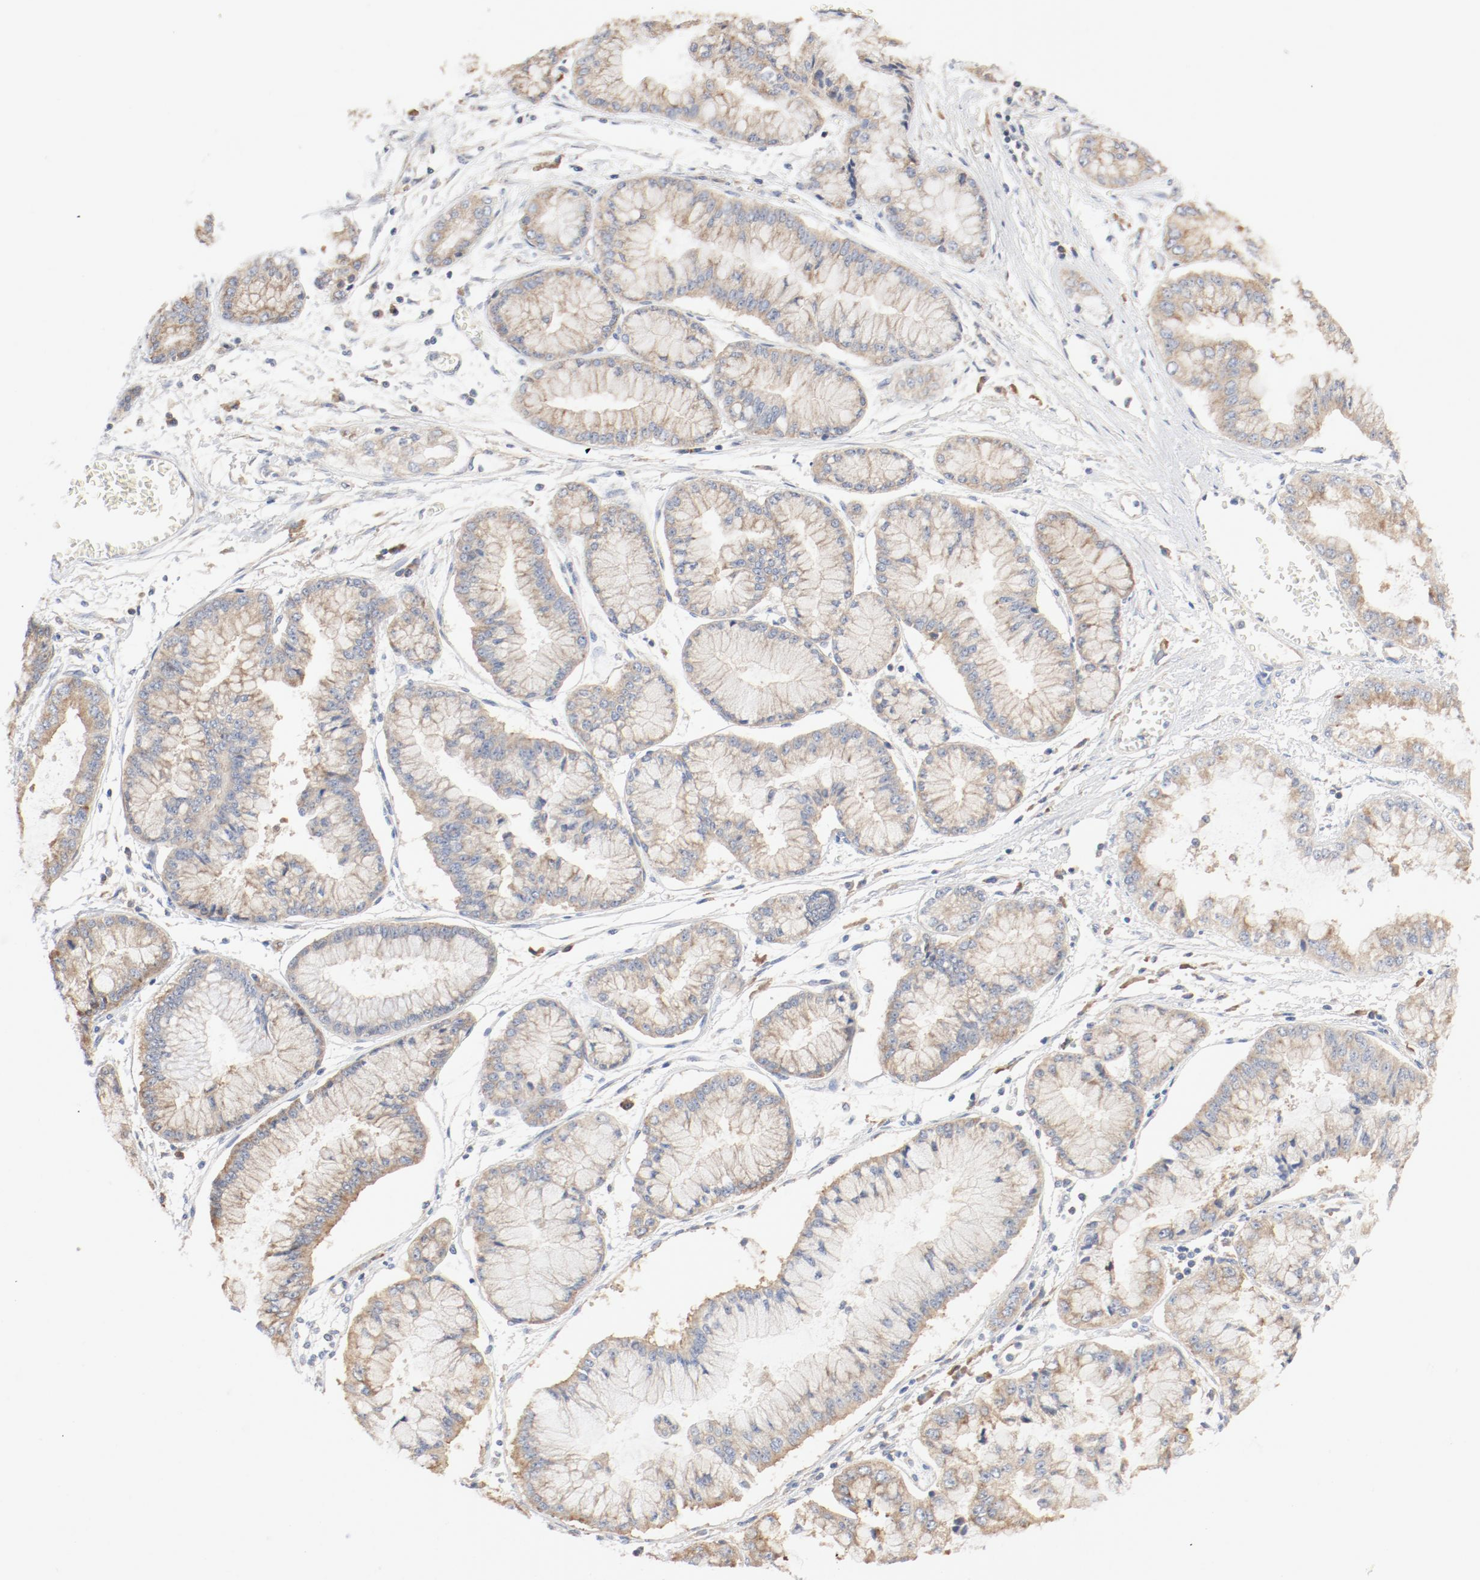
{"staining": {"intensity": "weak", "quantity": ">75%", "location": "cytoplasmic/membranous"}, "tissue": "liver cancer", "cell_type": "Tumor cells", "image_type": "cancer", "snomed": [{"axis": "morphology", "description": "Cholangiocarcinoma"}, {"axis": "topography", "description": "Liver"}], "caption": "Approximately >75% of tumor cells in liver cholangiocarcinoma demonstrate weak cytoplasmic/membranous protein positivity as visualized by brown immunohistochemical staining.", "gene": "RPS6", "patient": {"sex": "female", "age": 79}}